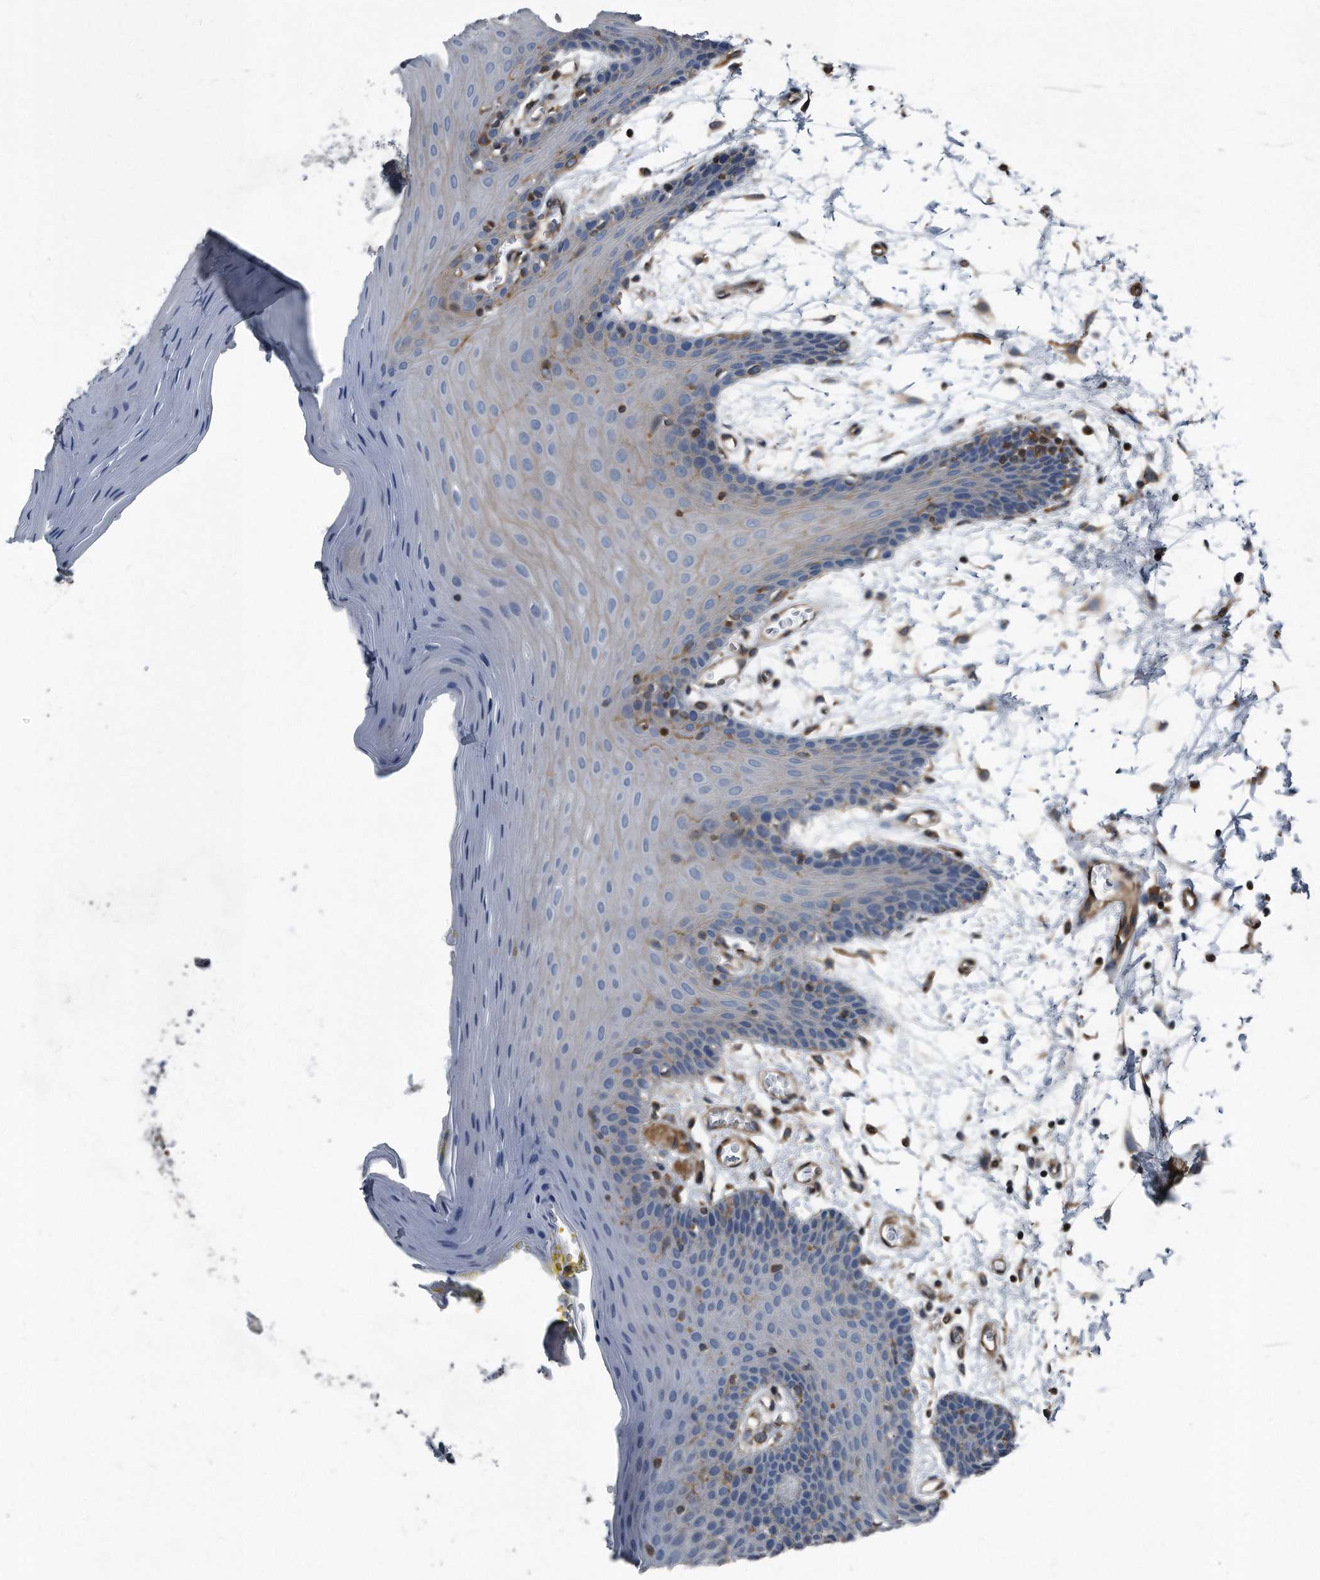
{"staining": {"intensity": "weak", "quantity": "<25%", "location": "cytoplasmic/membranous"}, "tissue": "oral mucosa", "cell_type": "Squamous epithelial cells", "image_type": "normal", "snomed": [{"axis": "morphology", "description": "Normal tissue, NOS"}, {"axis": "morphology", "description": "Squamous cell carcinoma, NOS"}, {"axis": "topography", "description": "Skeletal muscle"}, {"axis": "topography", "description": "Oral tissue"}, {"axis": "topography", "description": "Salivary gland"}, {"axis": "topography", "description": "Head-Neck"}], "caption": "This is an immunohistochemistry micrograph of unremarkable human oral mucosa. There is no expression in squamous epithelial cells.", "gene": "PLEC", "patient": {"sex": "male", "age": 54}}